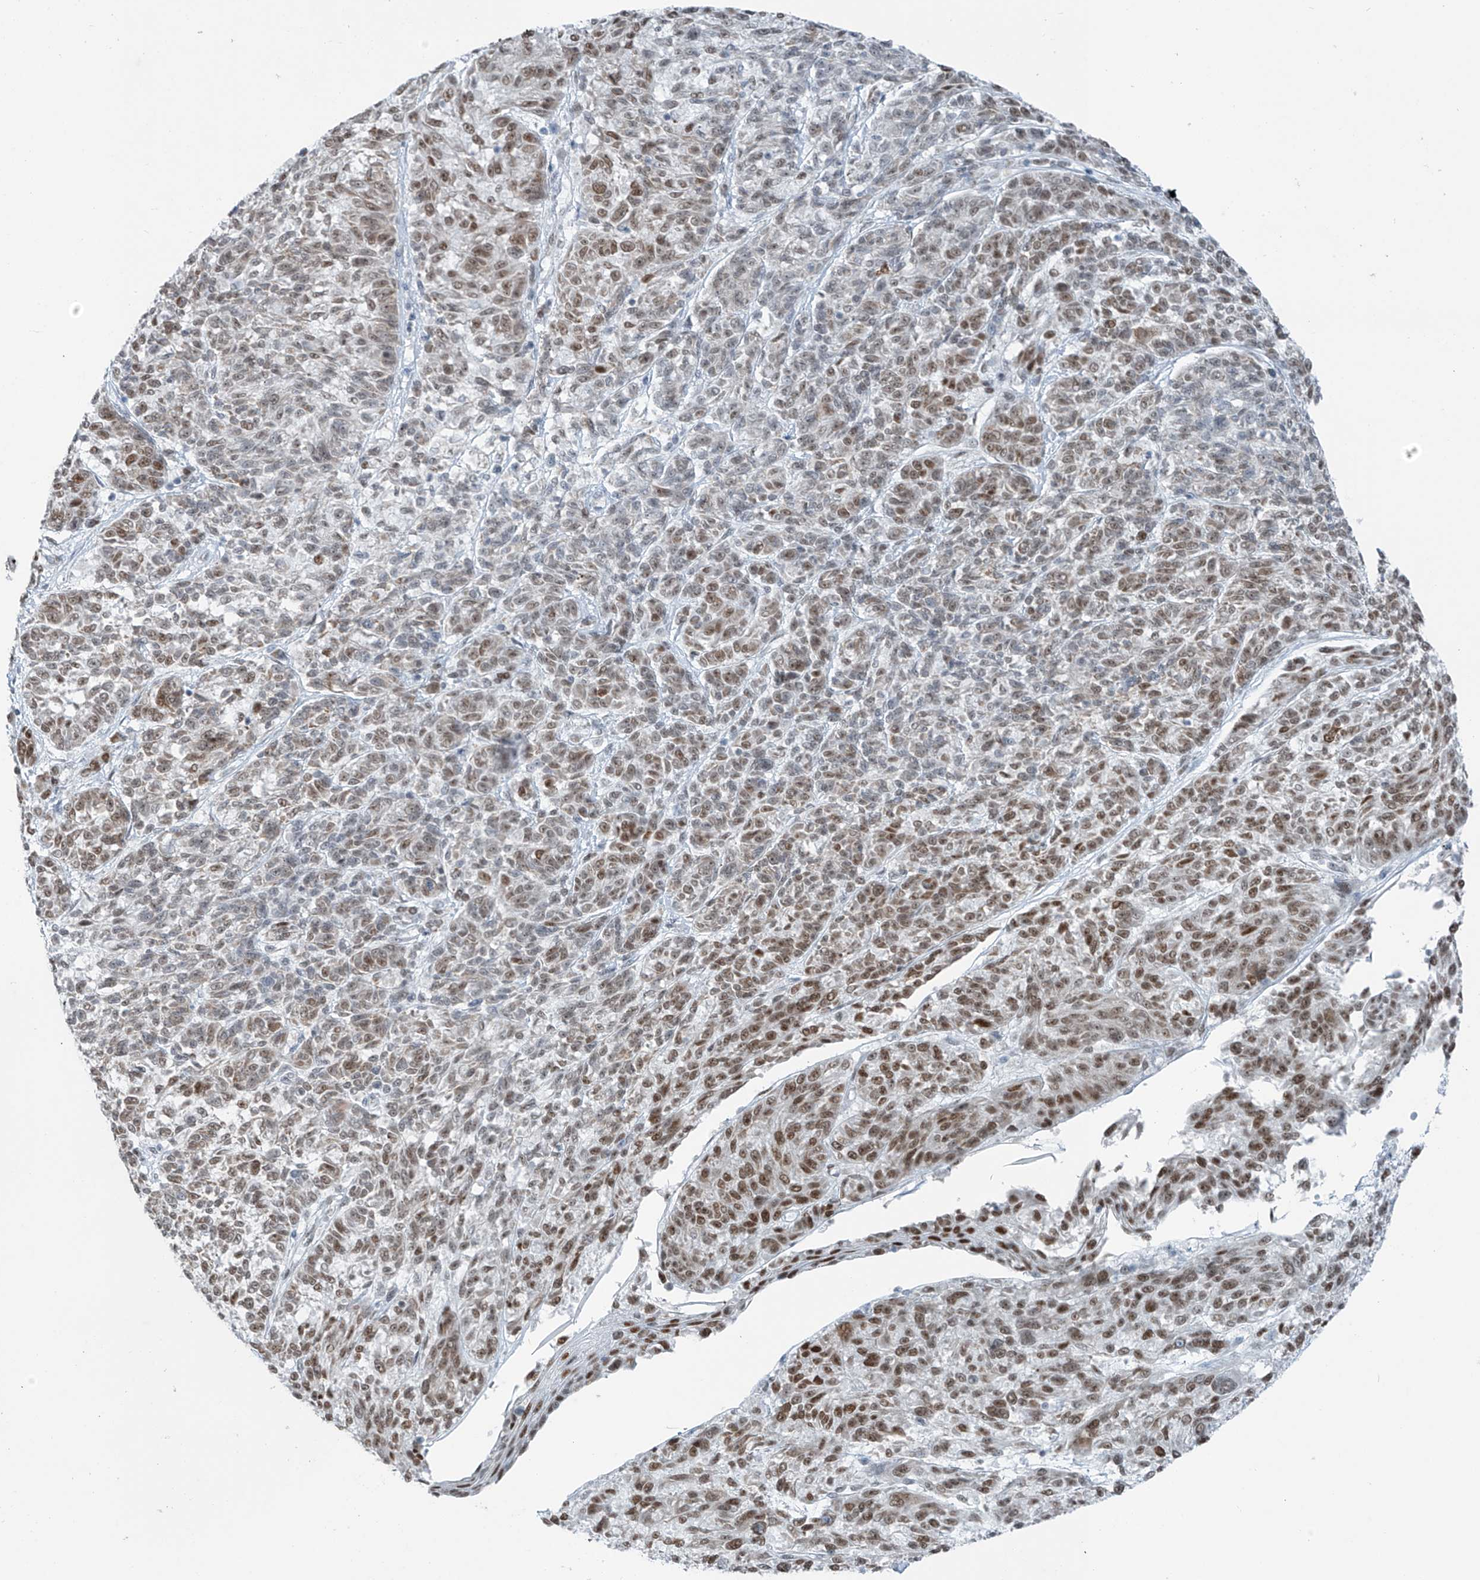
{"staining": {"intensity": "moderate", "quantity": "25%-75%", "location": "nuclear"}, "tissue": "melanoma", "cell_type": "Tumor cells", "image_type": "cancer", "snomed": [{"axis": "morphology", "description": "Malignant melanoma, NOS"}, {"axis": "topography", "description": "Skin"}], "caption": "A brown stain labels moderate nuclear staining of a protein in melanoma tumor cells.", "gene": "WRNIP1", "patient": {"sex": "male", "age": 53}}